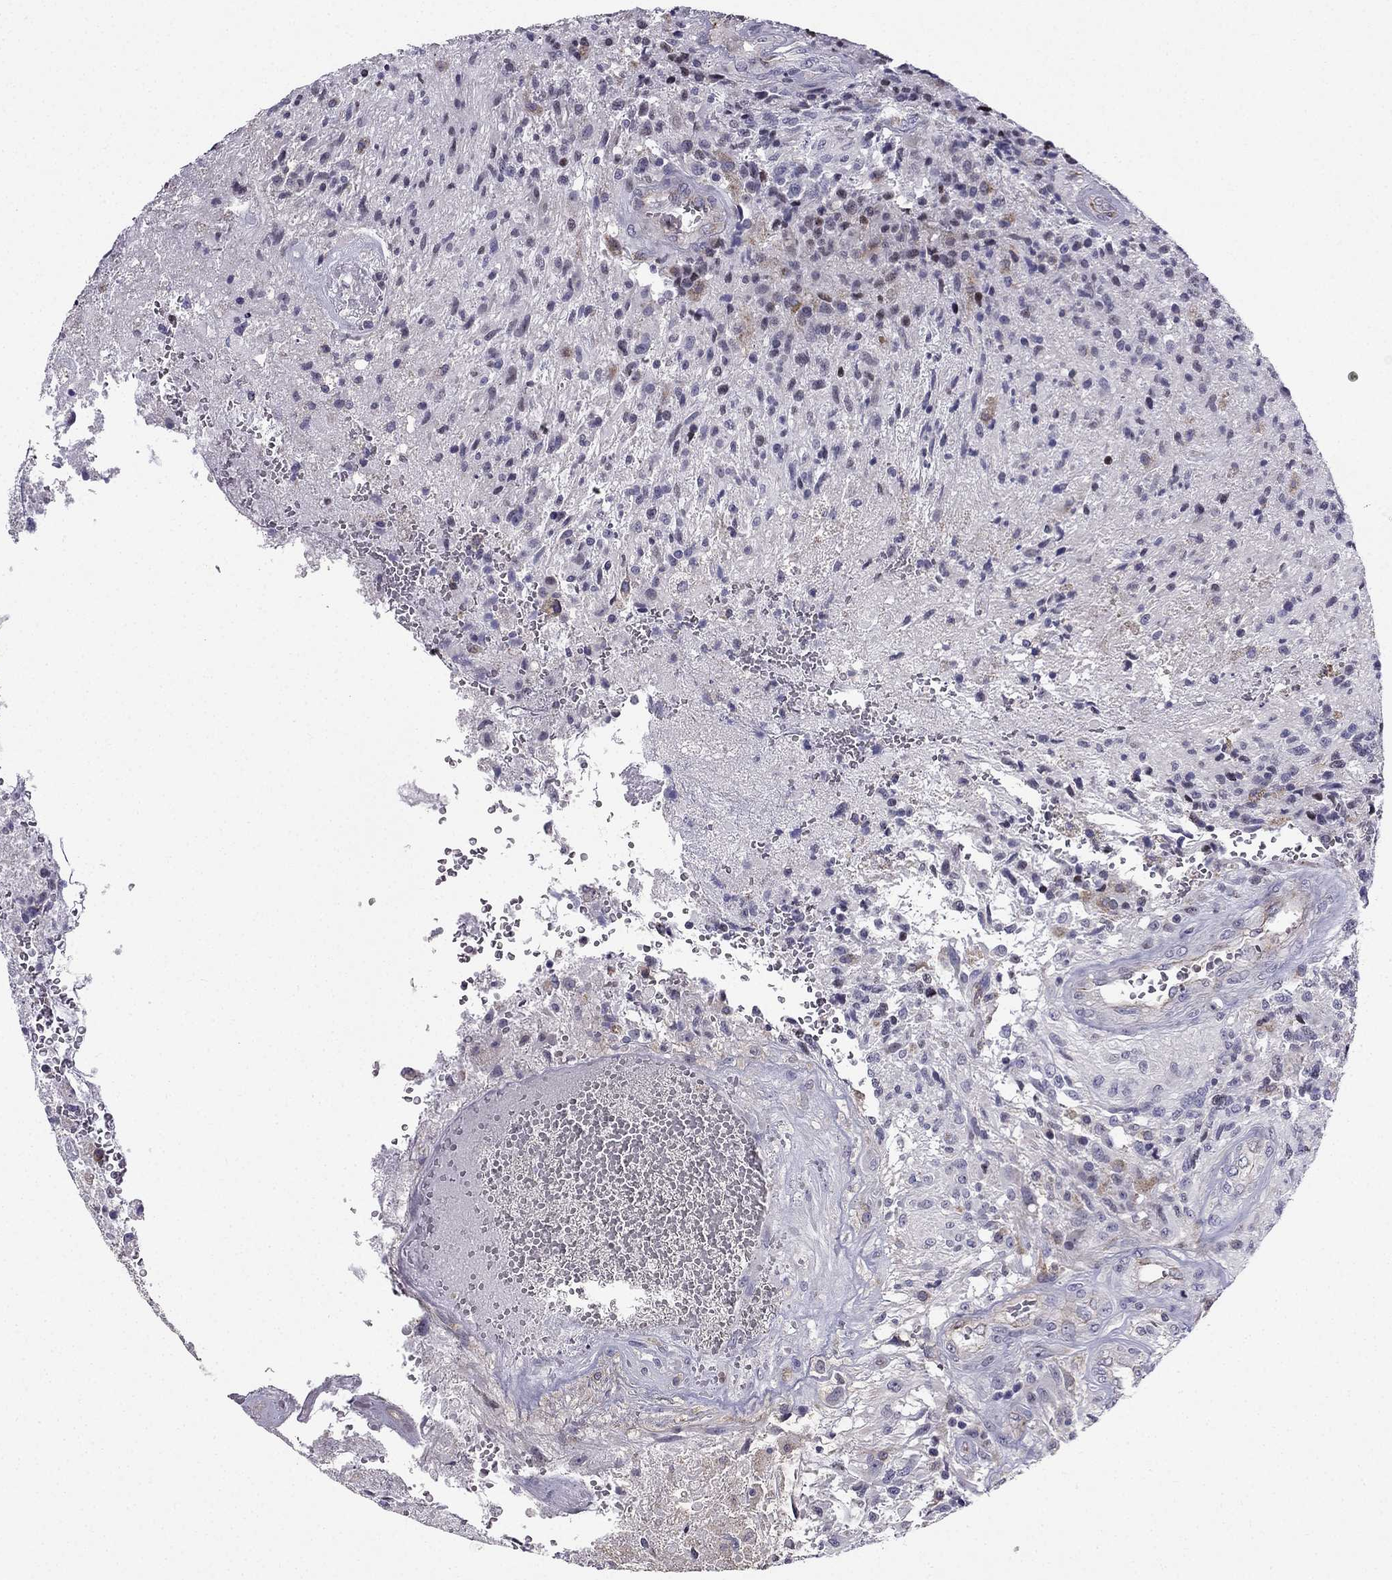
{"staining": {"intensity": "negative", "quantity": "none", "location": "none"}, "tissue": "glioma", "cell_type": "Tumor cells", "image_type": "cancer", "snomed": [{"axis": "morphology", "description": "Glioma, malignant, High grade"}, {"axis": "topography", "description": "Brain"}], "caption": "The IHC image has no significant positivity in tumor cells of malignant glioma (high-grade) tissue.", "gene": "SLC6A2", "patient": {"sex": "male", "age": 56}}